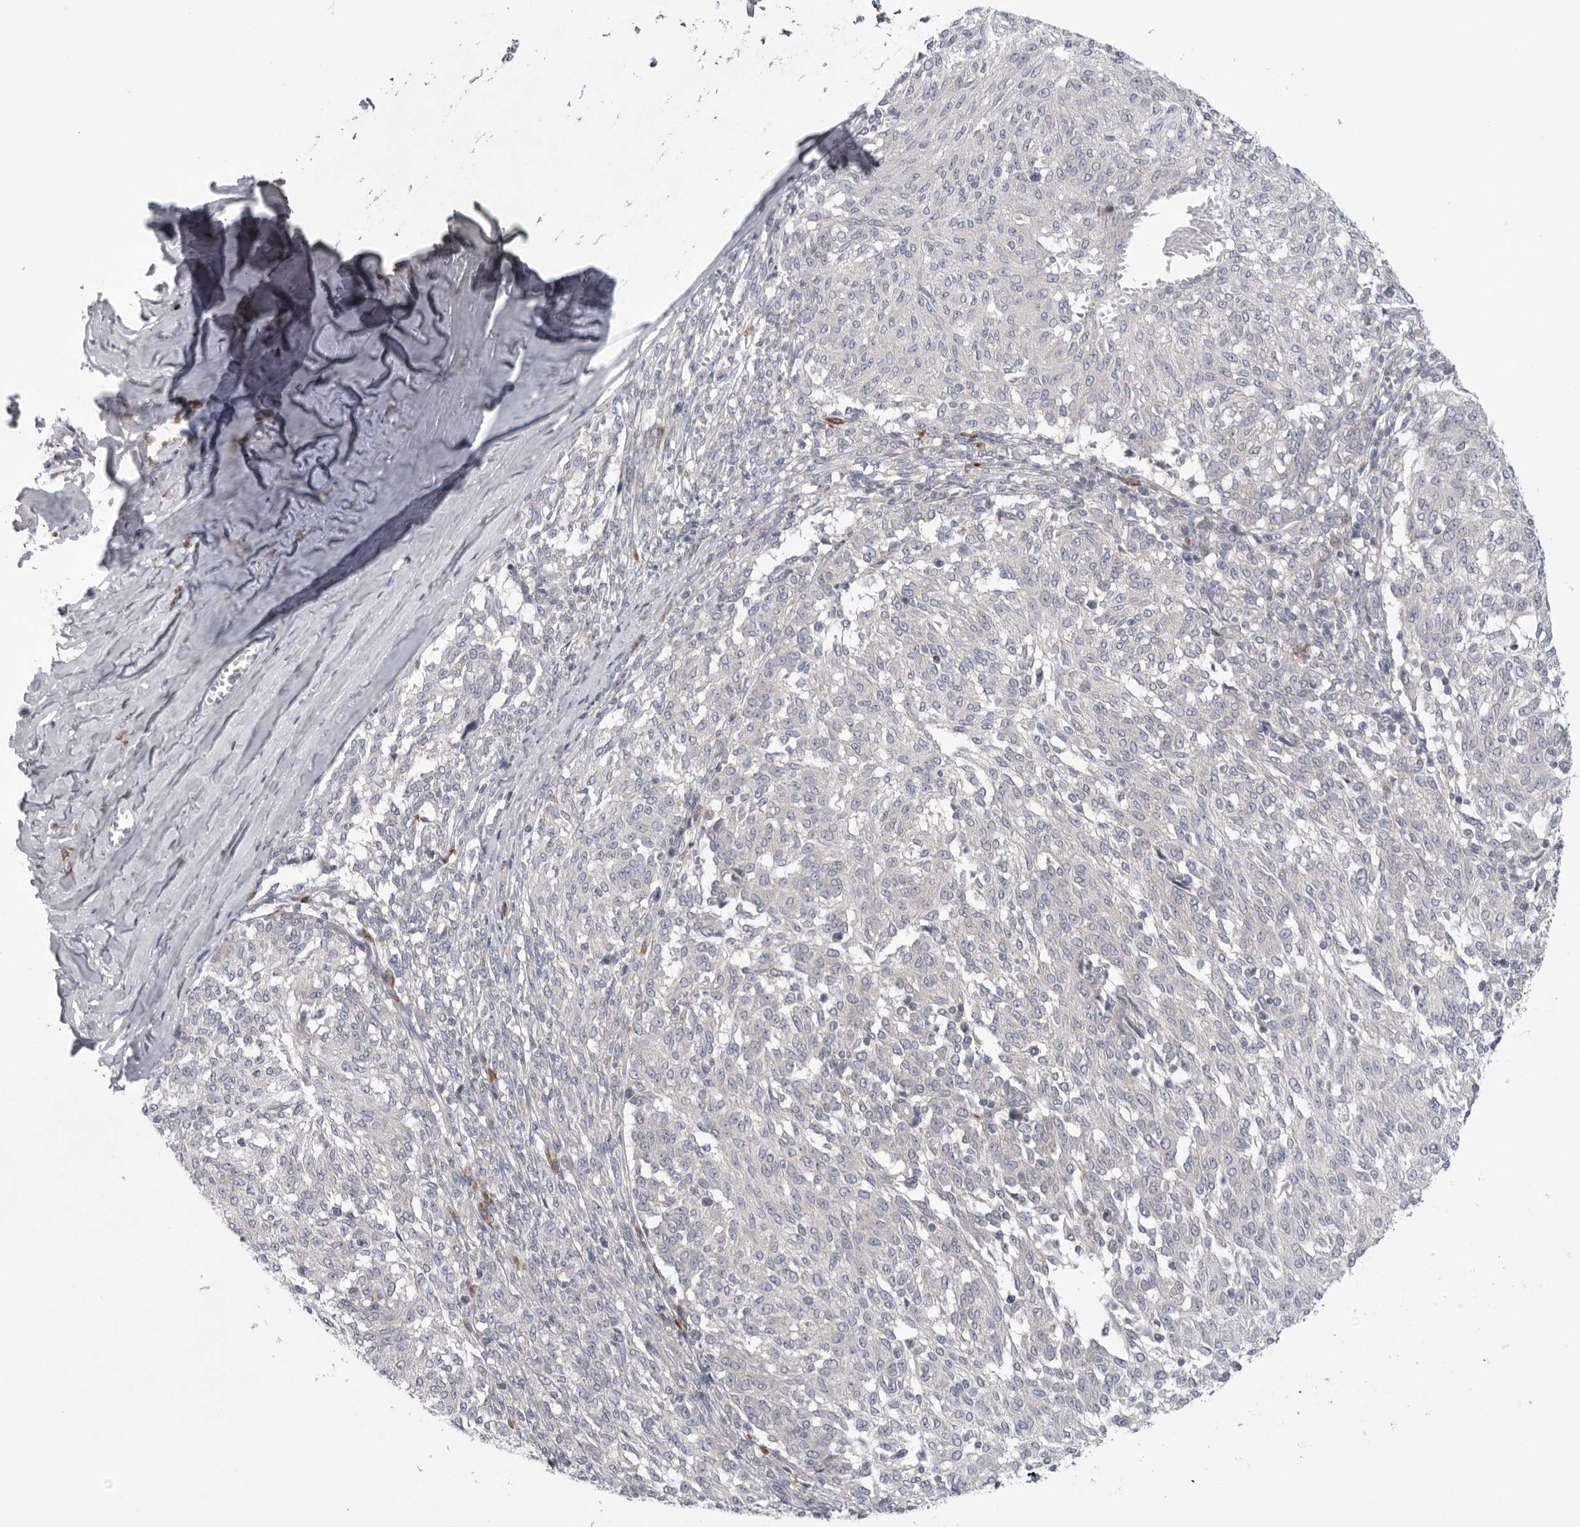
{"staining": {"intensity": "negative", "quantity": "none", "location": "none"}, "tissue": "melanoma", "cell_type": "Tumor cells", "image_type": "cancer", "snomed": [{"axis": "morphology", "description": "Malignant melanoma, NOS"}, {"axis": "topography", "description": "Skin"}], "caption": "The image displays no staining of tumor cells in melanoma.", "gene": "USP24", "patient": {"sex": "female", "age": 72}}